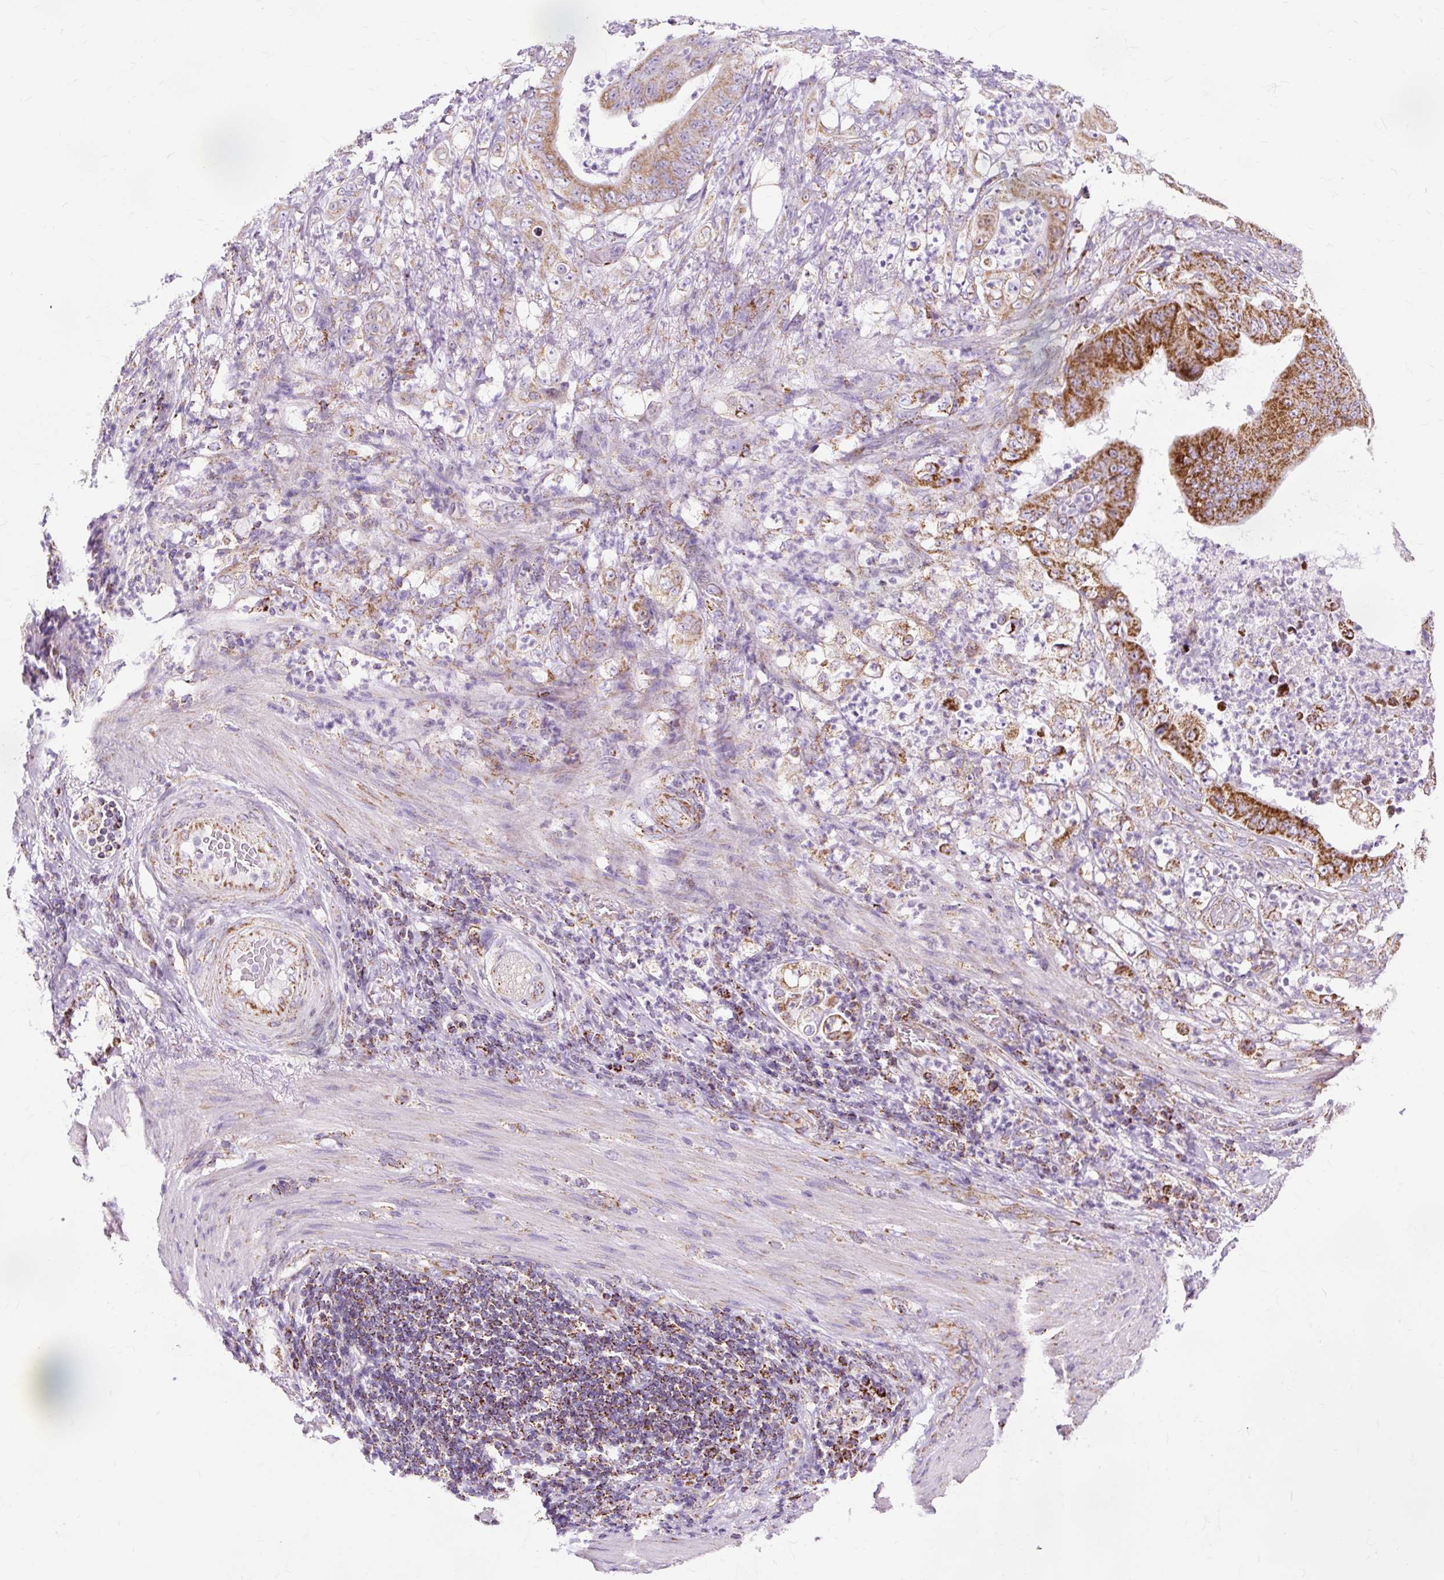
{"staining": {"intensity": "strong", "quantity": ">75%", "location": "cytoplasmic/membranous"}, "tissue": "stomach cancer", "cell_type": "Tumor cells", "image_type": "cancer", "snomed": [{"axis": "morphology", "description": "Adenocarcinoma, NOS"}, {"axis": "topography", "description": "Stomach"}], "caption": "Immunohistochemistry (IHC) of stomach cancer reveals high levels of strong cytoplasmic/membranous expression in approximately >75% of tumor cells.", "gene": "DLAT", "patient": {"sex": "female", "age": 73}}